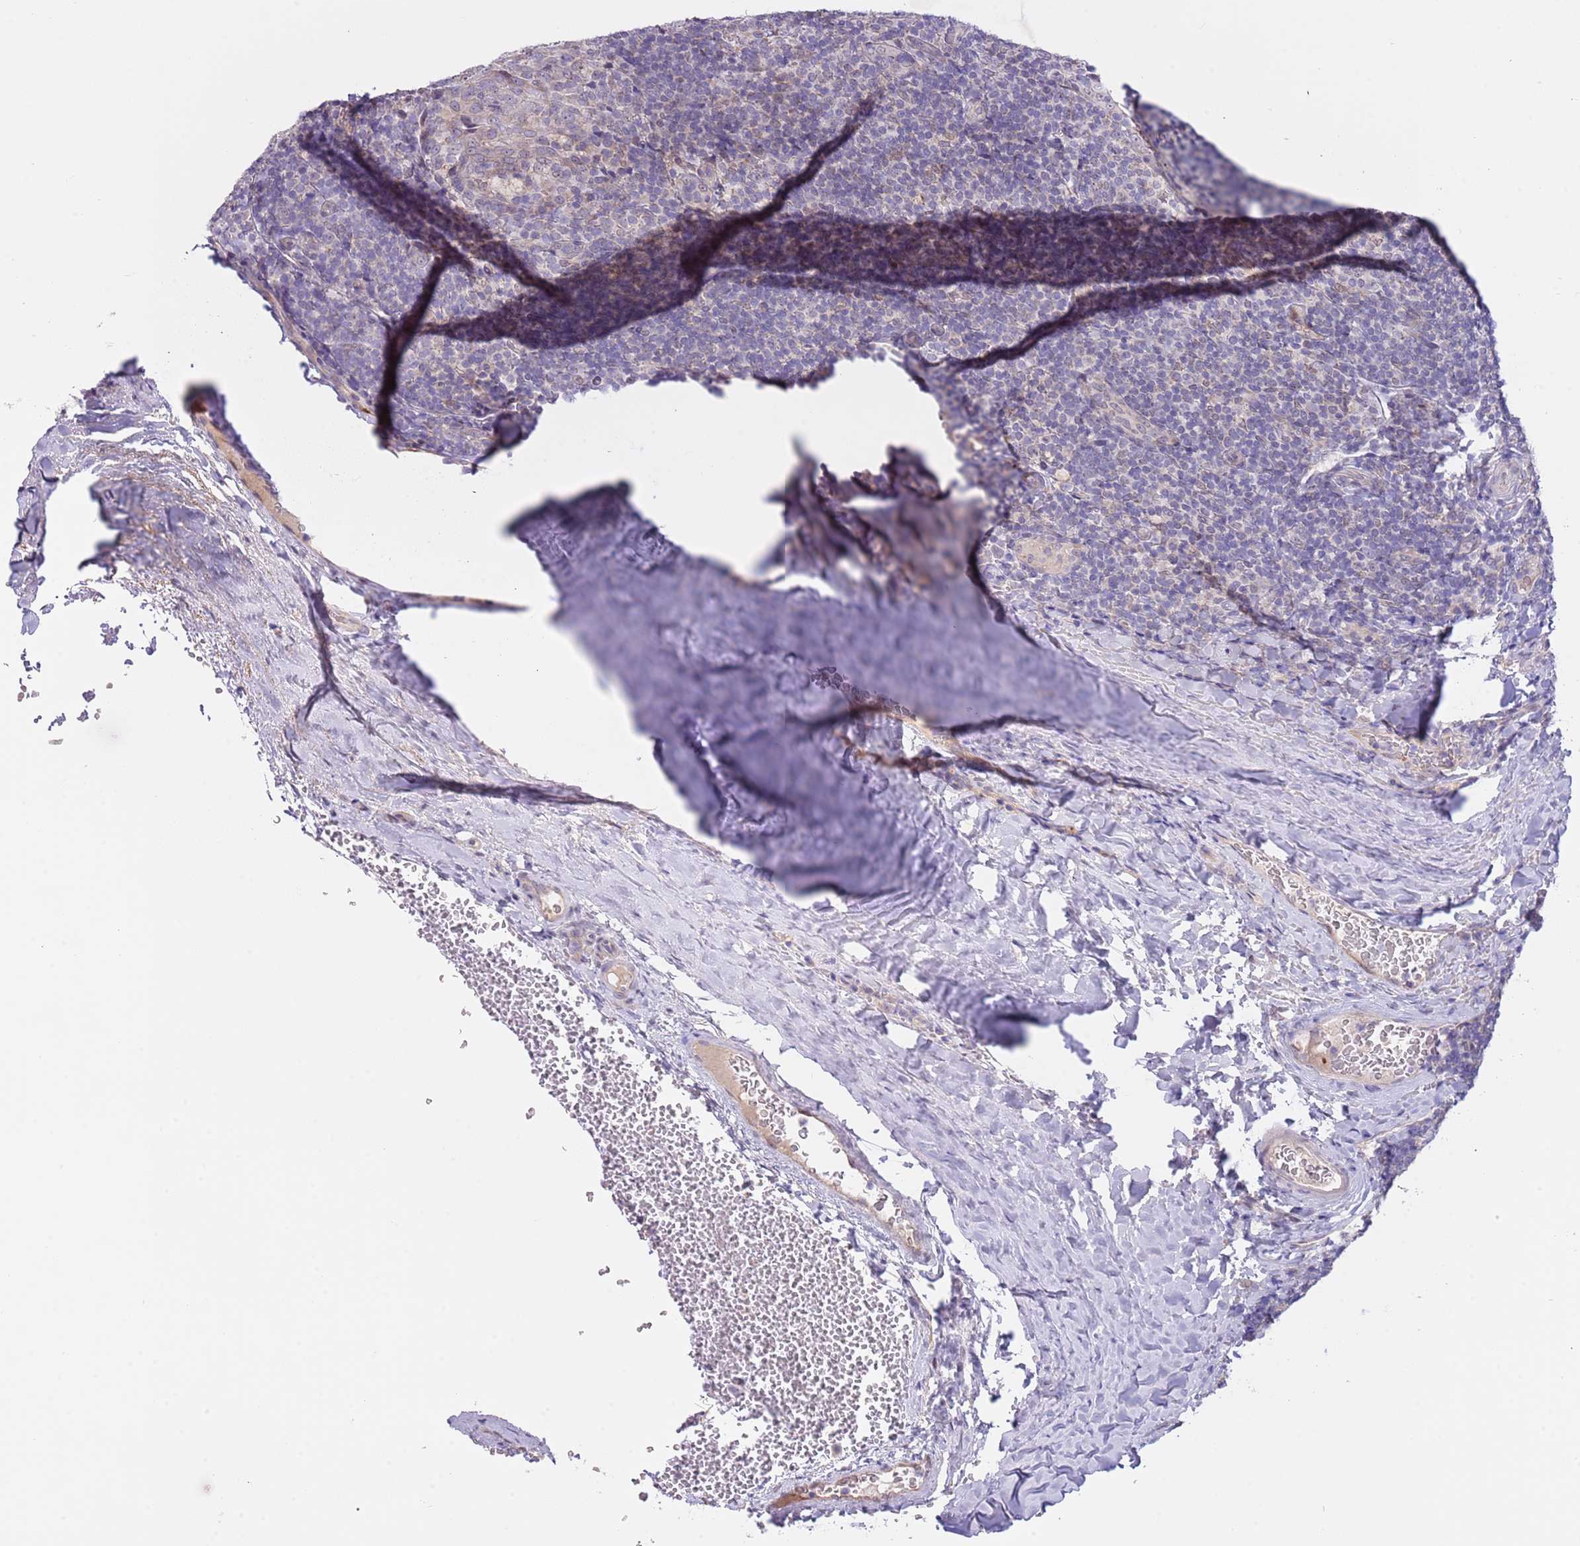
{"staining": {"intensity": "negative", "quantity": "none", "location": "none"}, "tissue": "tonsil", "cell_type": "Germinal center cells", "image_type": "normal", "snomed": [{"axis": "morphology", "description": "Normal tissue, NOS"}, {"axis": "topography", "description": "Tonsil"}], "caption": "The IHC photomicrograph has no significant positivity in germinal center cells of tonsil. The staining was performed using DAB to visualize the protein expression in brown, while the nuclei were stained in blue with hematoxylin (Magnification: 20x).", "gene": "AP1S2", "patient": {"sex": "male", "age": 17}}